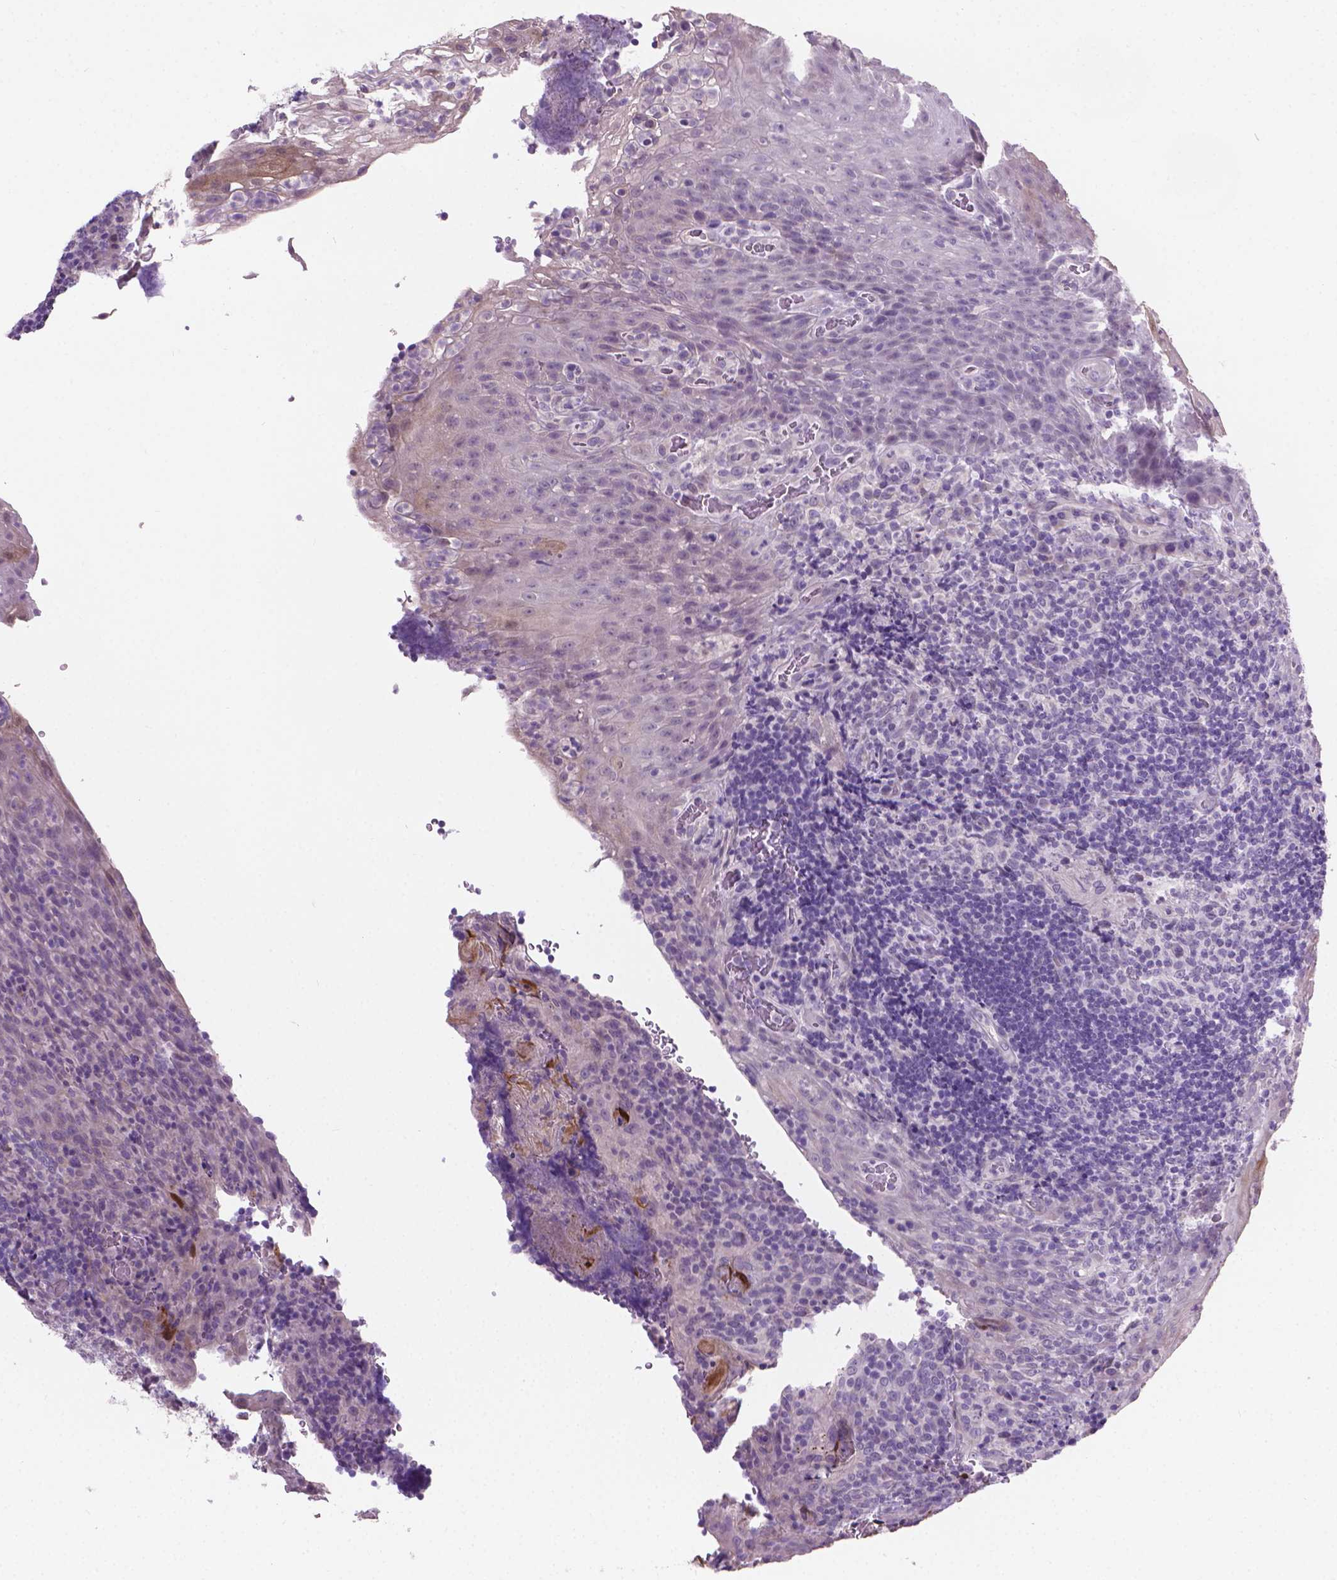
{"staining": {"intensity": "negative", "quantity": "none", "location": "none"}, "tissue": "tonsil", "cell_type": "Germinal center cells", "image_type": "normal", "snomed": [{"axis": "morphology", "description": "Normal tissue, NOS"}, {"axis": "topography", "description": "Tonsil"}], "caption": "Immunohistochemistry photomicrograph of normal tonsil: tonsil stained with DAB demonstrates no significant protein expression in germinal center cells.", "gene": "GSDMA", "patient": {"sex": "male", "age": 17}}